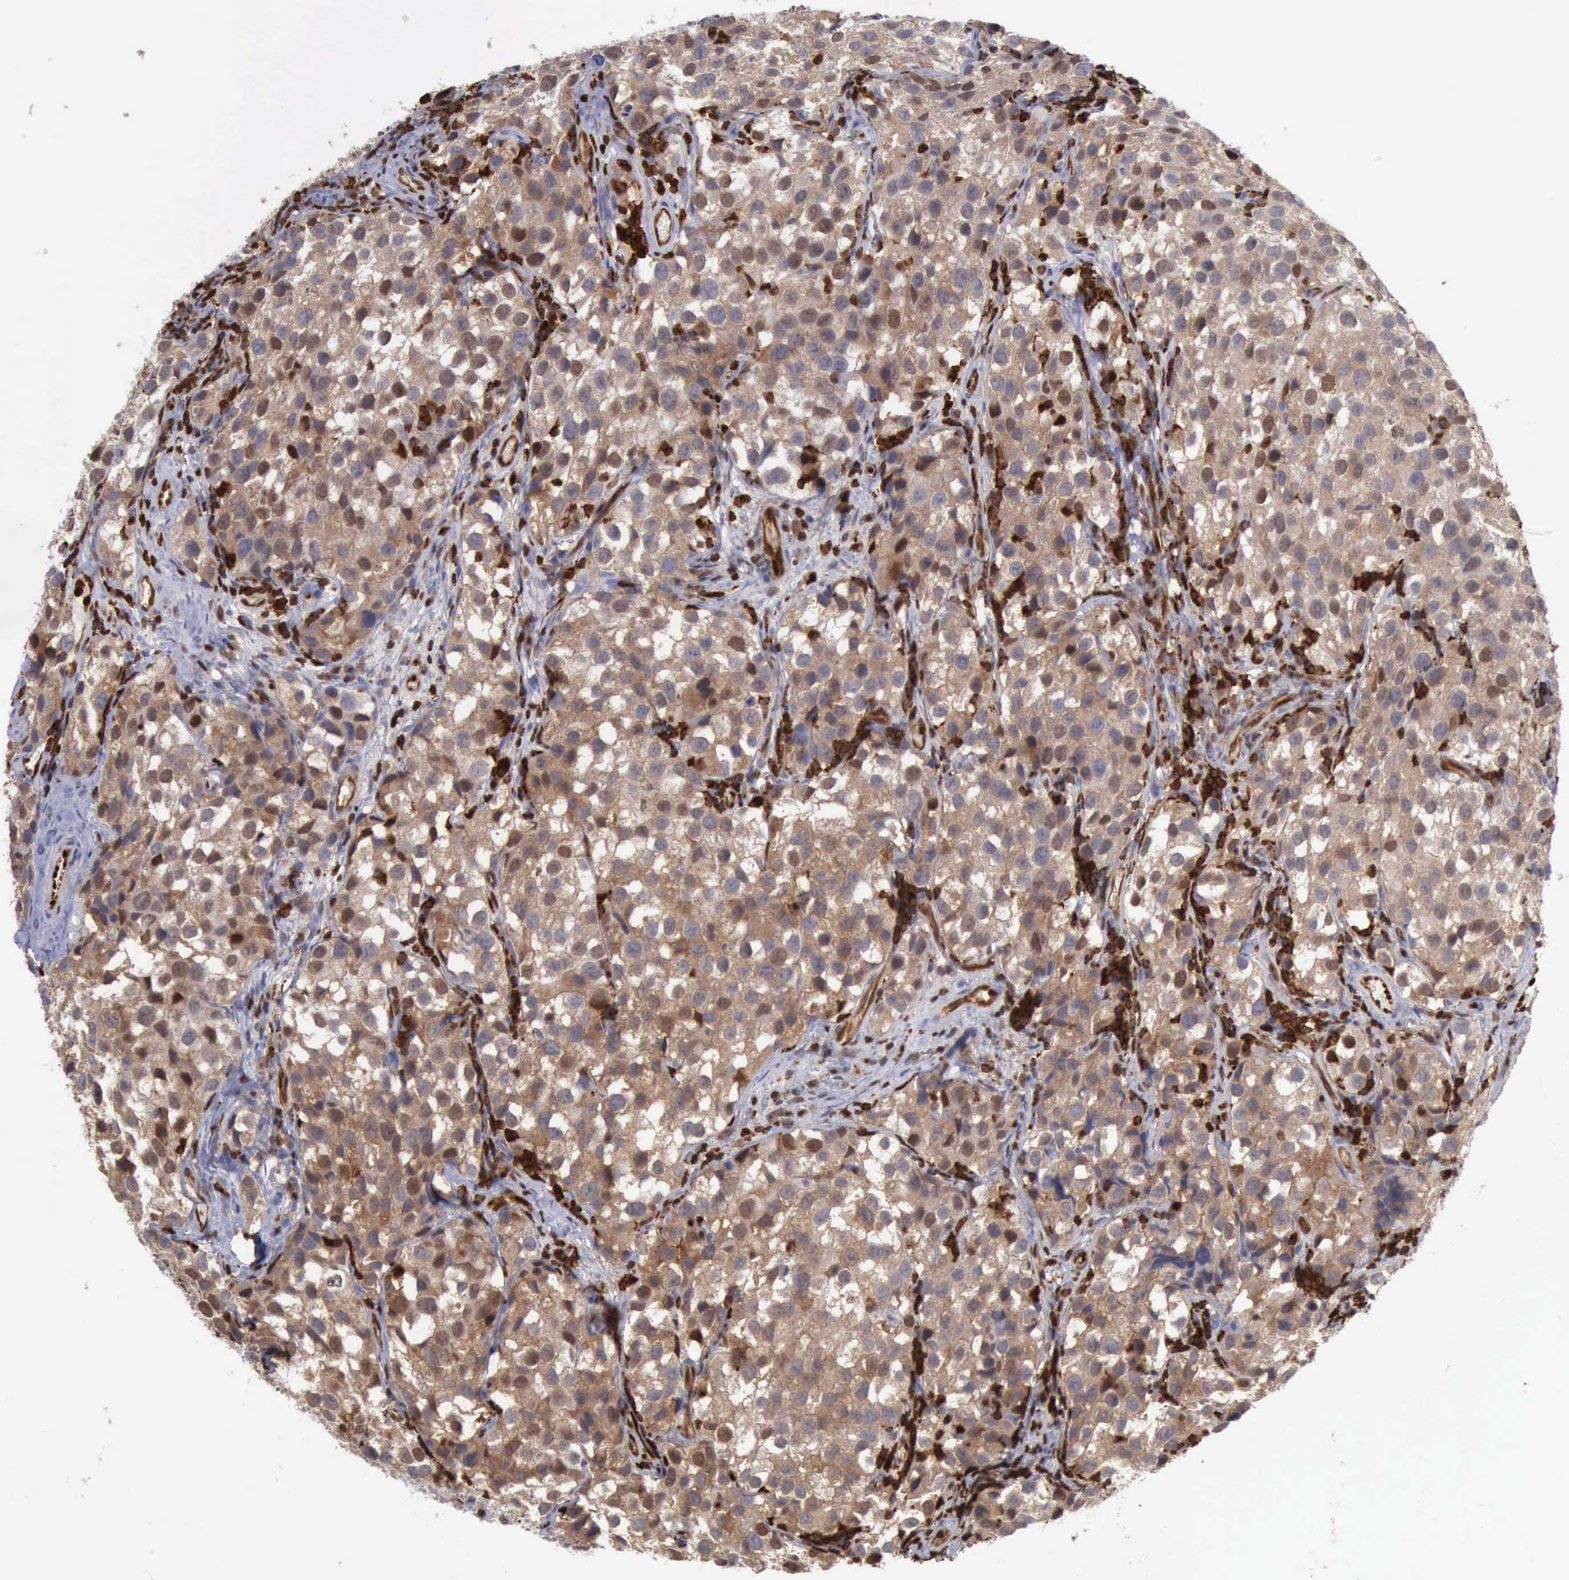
{"staining": {"intensity": "strong", "quantity": ">75%", "location": "cytoplasmic/membranous"}, "tissue": "testis cancer", "cell_type": "Tumor cells", "image_type": "cancer", "snomed": [{"axis": "morphology", "description": "Seminoma, NOS"}, {"axis": "topography", "description": "Testis"}], "caption": "Protein staining demonstrates strong cytoplasmic/membranous expression in approximately >75% of tumor cells in seminoma (testis).", "gene": "PDCD4", "patient": {"sex": "male", "age": 39}}